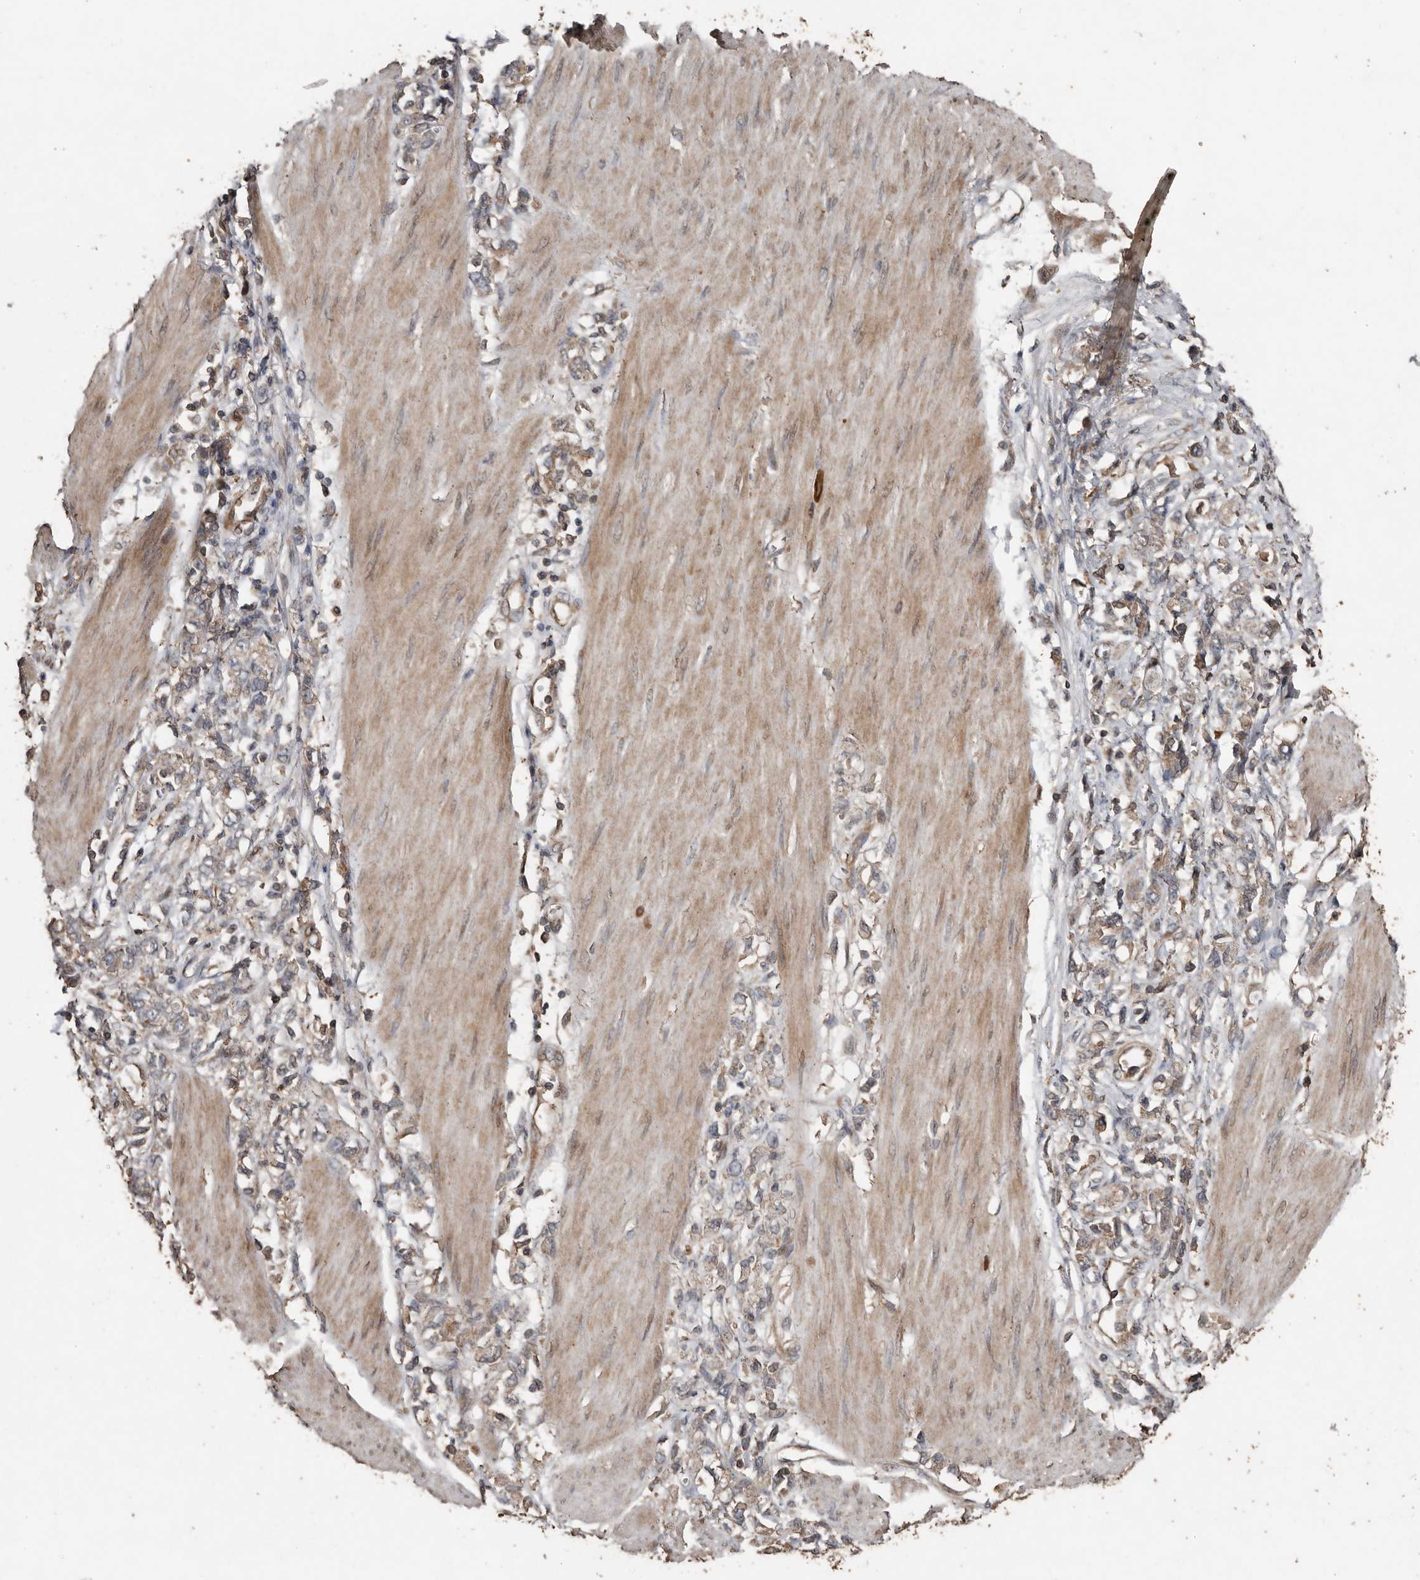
{"staining": {"intensity": "weak", "quantity": ">75%", "location": "cytoplasmic/membranous"}, "tissue": "stomach cancer", "cell_type": "Tumor cells", "image_type": "cancer", "snomed": [{"axis": "morphology", "description": "Adenocarcinoma, NOS"}, {"axis": "topography", "description": "Stomach"}], "caption": "Immunohistochemical staining of stomach cancer shows weak cytoplasmic/membranous protein expression in about >75% of tumor cells. The staining was performed using DAB, with brown indicating positive protein expression. Nuclei are stained blue with hematoxylin.", "gene": "RANBP17", "patient": {"sex": "female", "age": 76}}